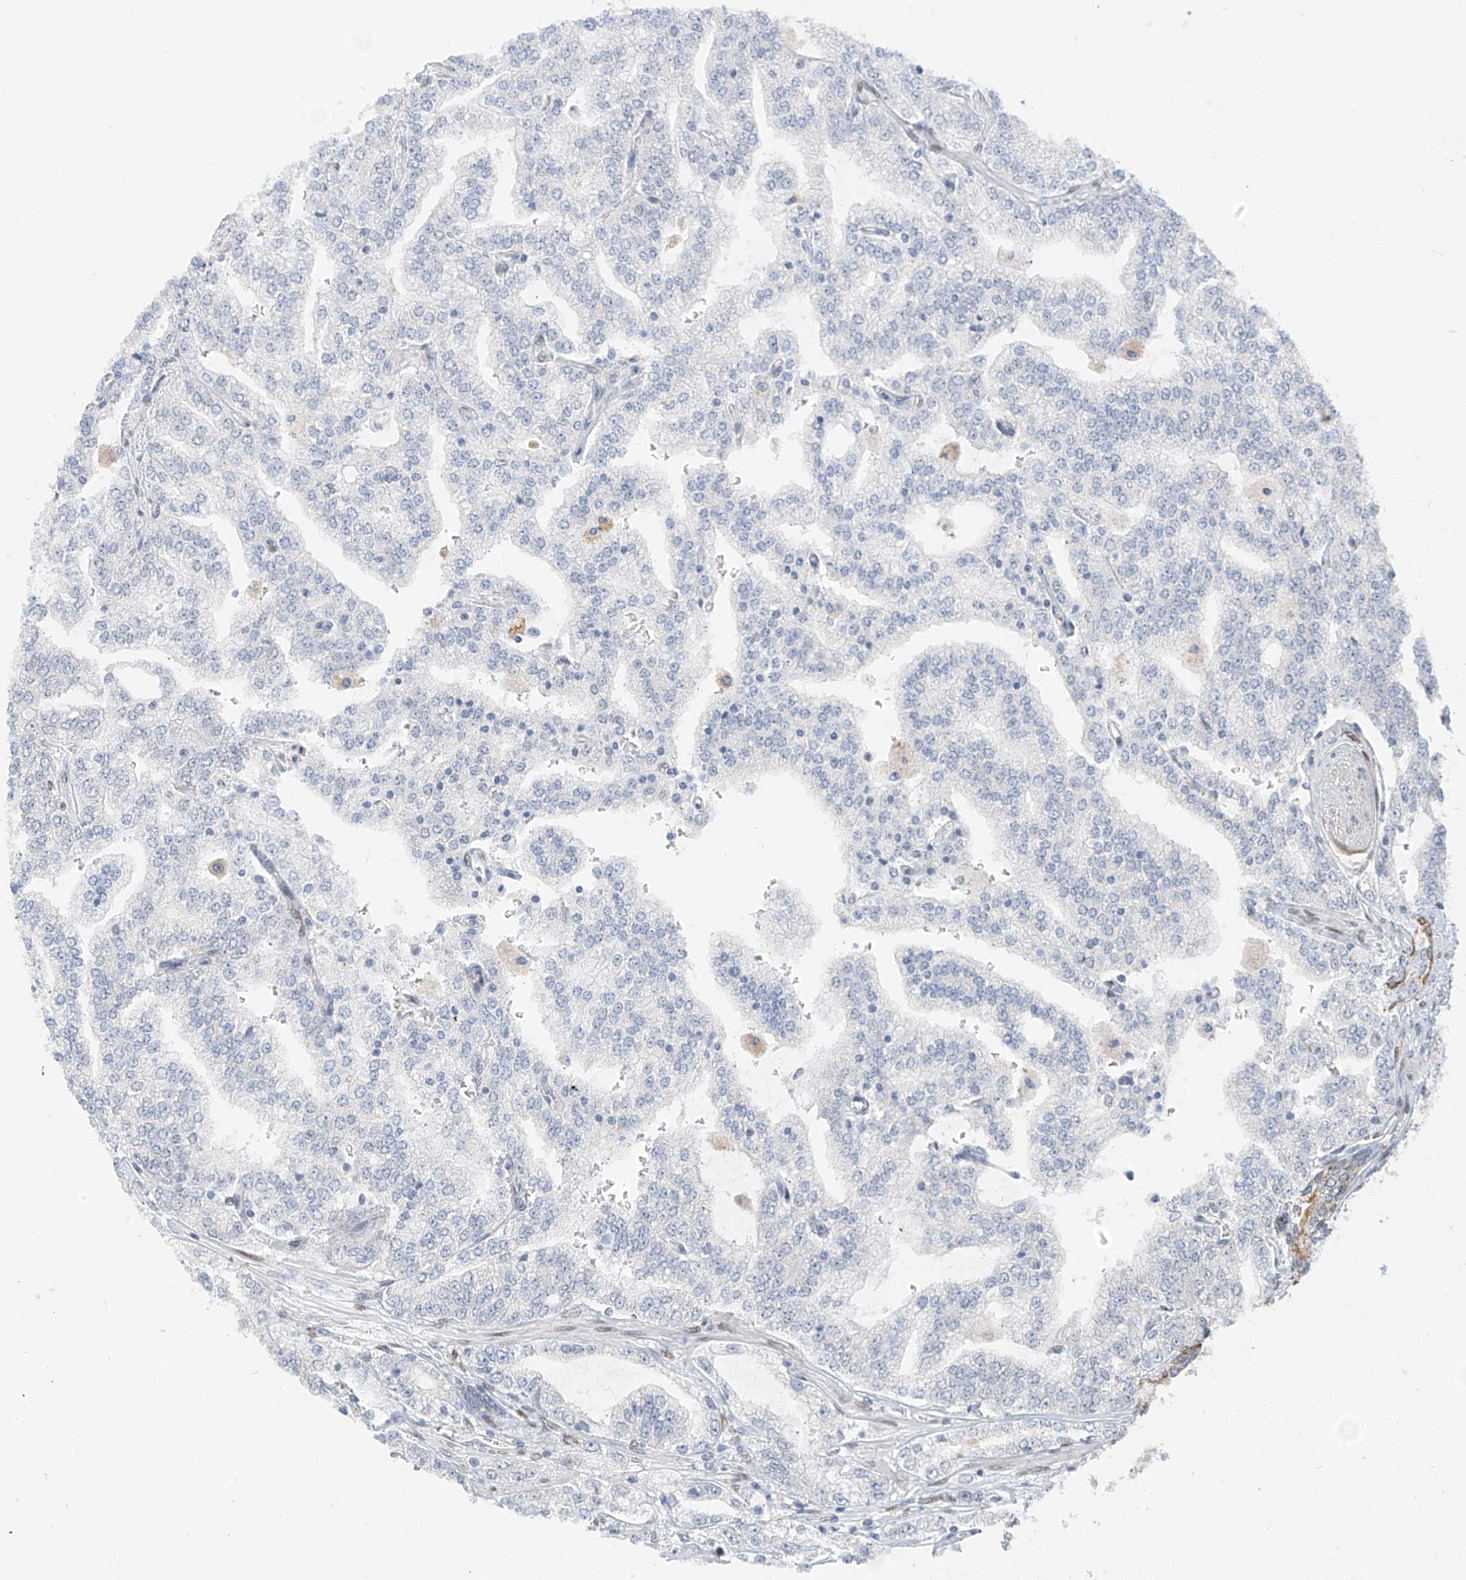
{"staining": {"intensity": "negative", "quantity": "none", "location": "none"}, "tissue": "prostate cancer", "cell_type": "Tumor cells", "image_type": "cancer", "snomed": [{"axis": "morphology", "description": "Adenocarcinoma, High grade"}, {"axis": "topography", "description": "Prostate"}], "caption": "A micrograph of prostate cancer (adenocarcinoma (high-grade)) stained for a protein exhibits no brown staining in tumor cells.", "gene": "ZNF774", "patient": {"sex": "male", "age": 64}}